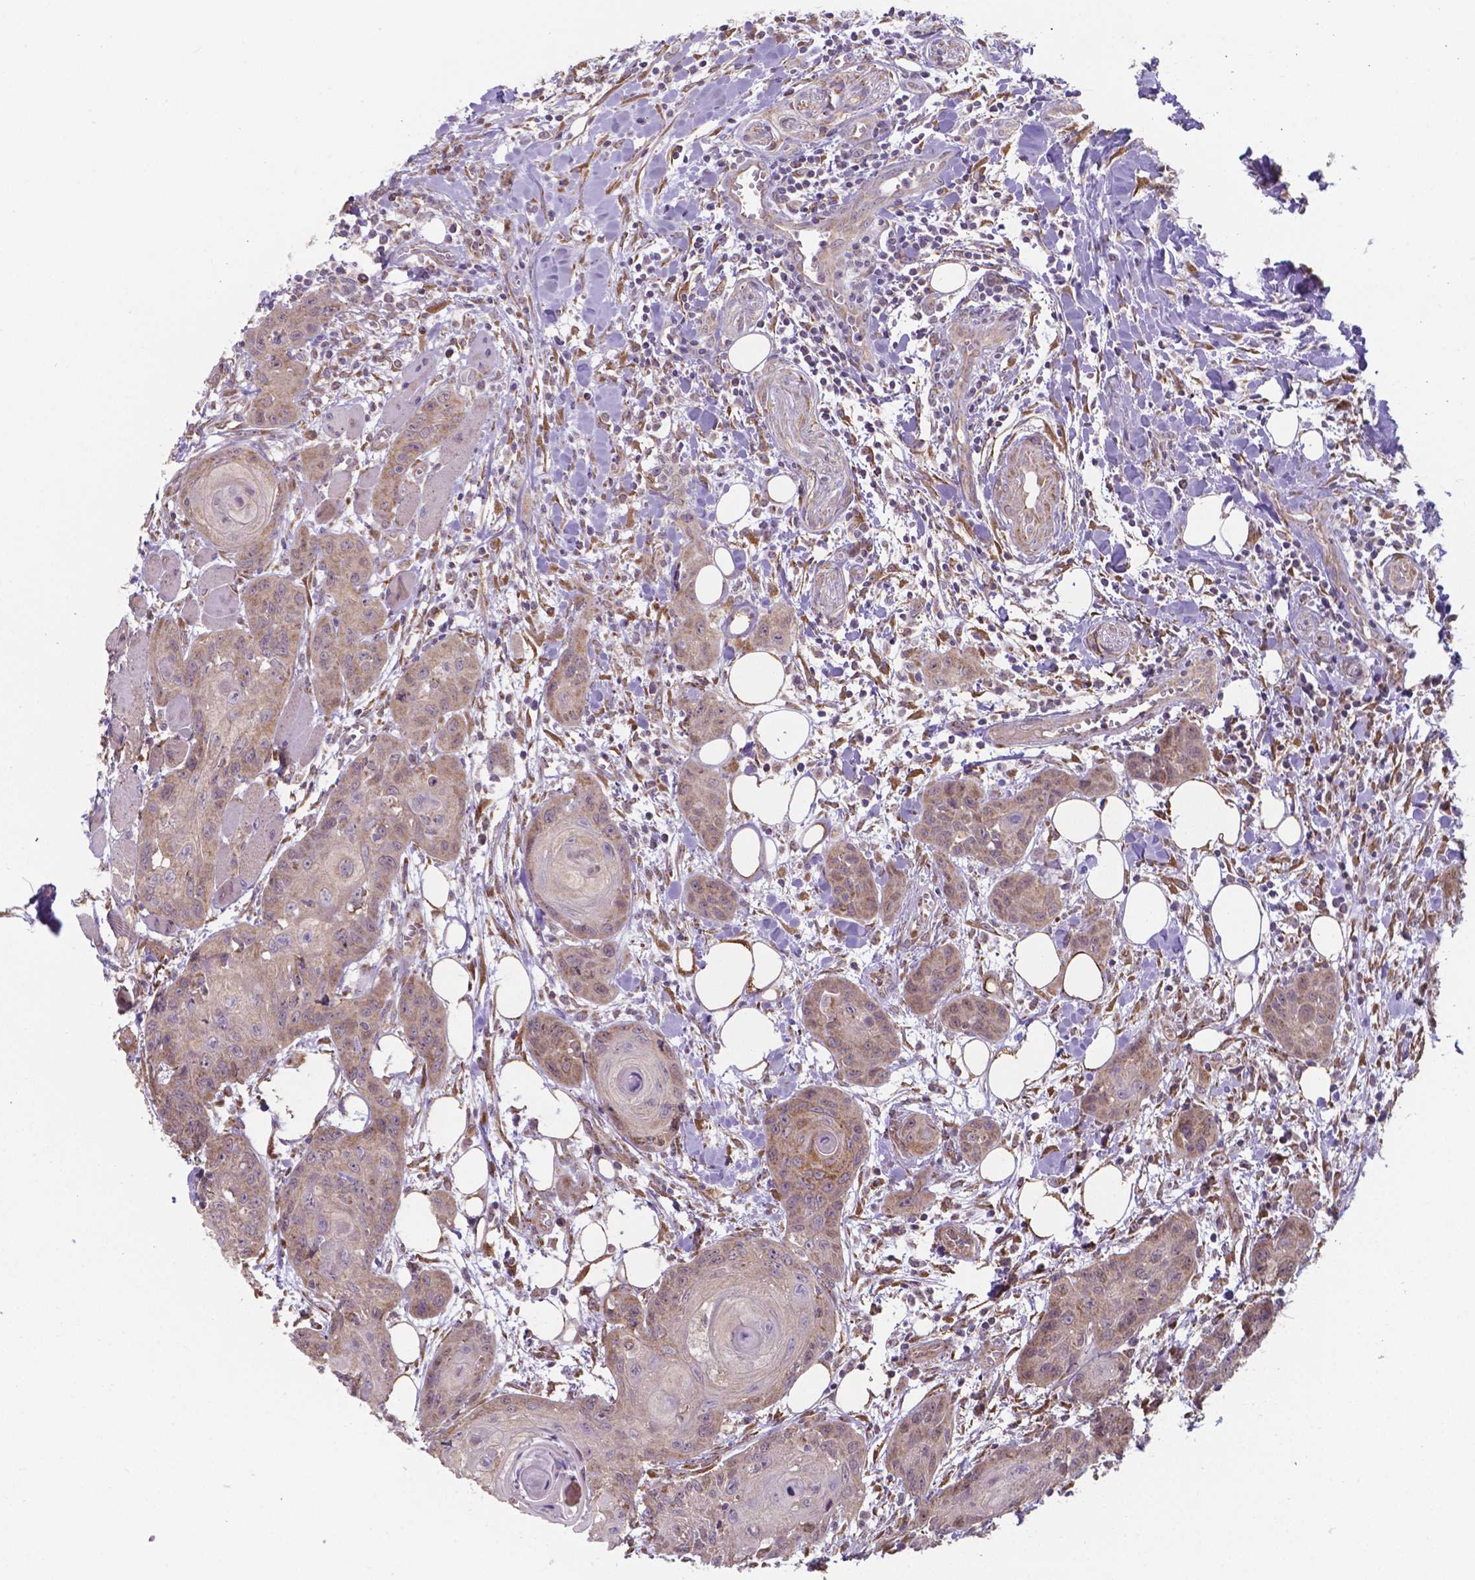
{"staining": {"intensity": "weak", "quantity": "25%-75%", "location": "cytoplasmic/membranous"}, "tissue": "head and neck cancer", "cell_type": "Tumor cells", "image_type": "cancer", "snomed": [{"axis": "morphology", "description": "Squamous cell carcinoma, NOS"}, {"axis": "topography", "description": "Oral tissue"}, {"axis": "topography", "description": "Head-Neck"}], "caption": "Squamous cell carcinoma (head and neck) stained for a protein (brown) exhibits weak cytoplasmic/membranous positive staining in about 25%-75% of tumor cells.", "gene": "FAM114A1", "patient": {"sex": "male", "age": 58}}